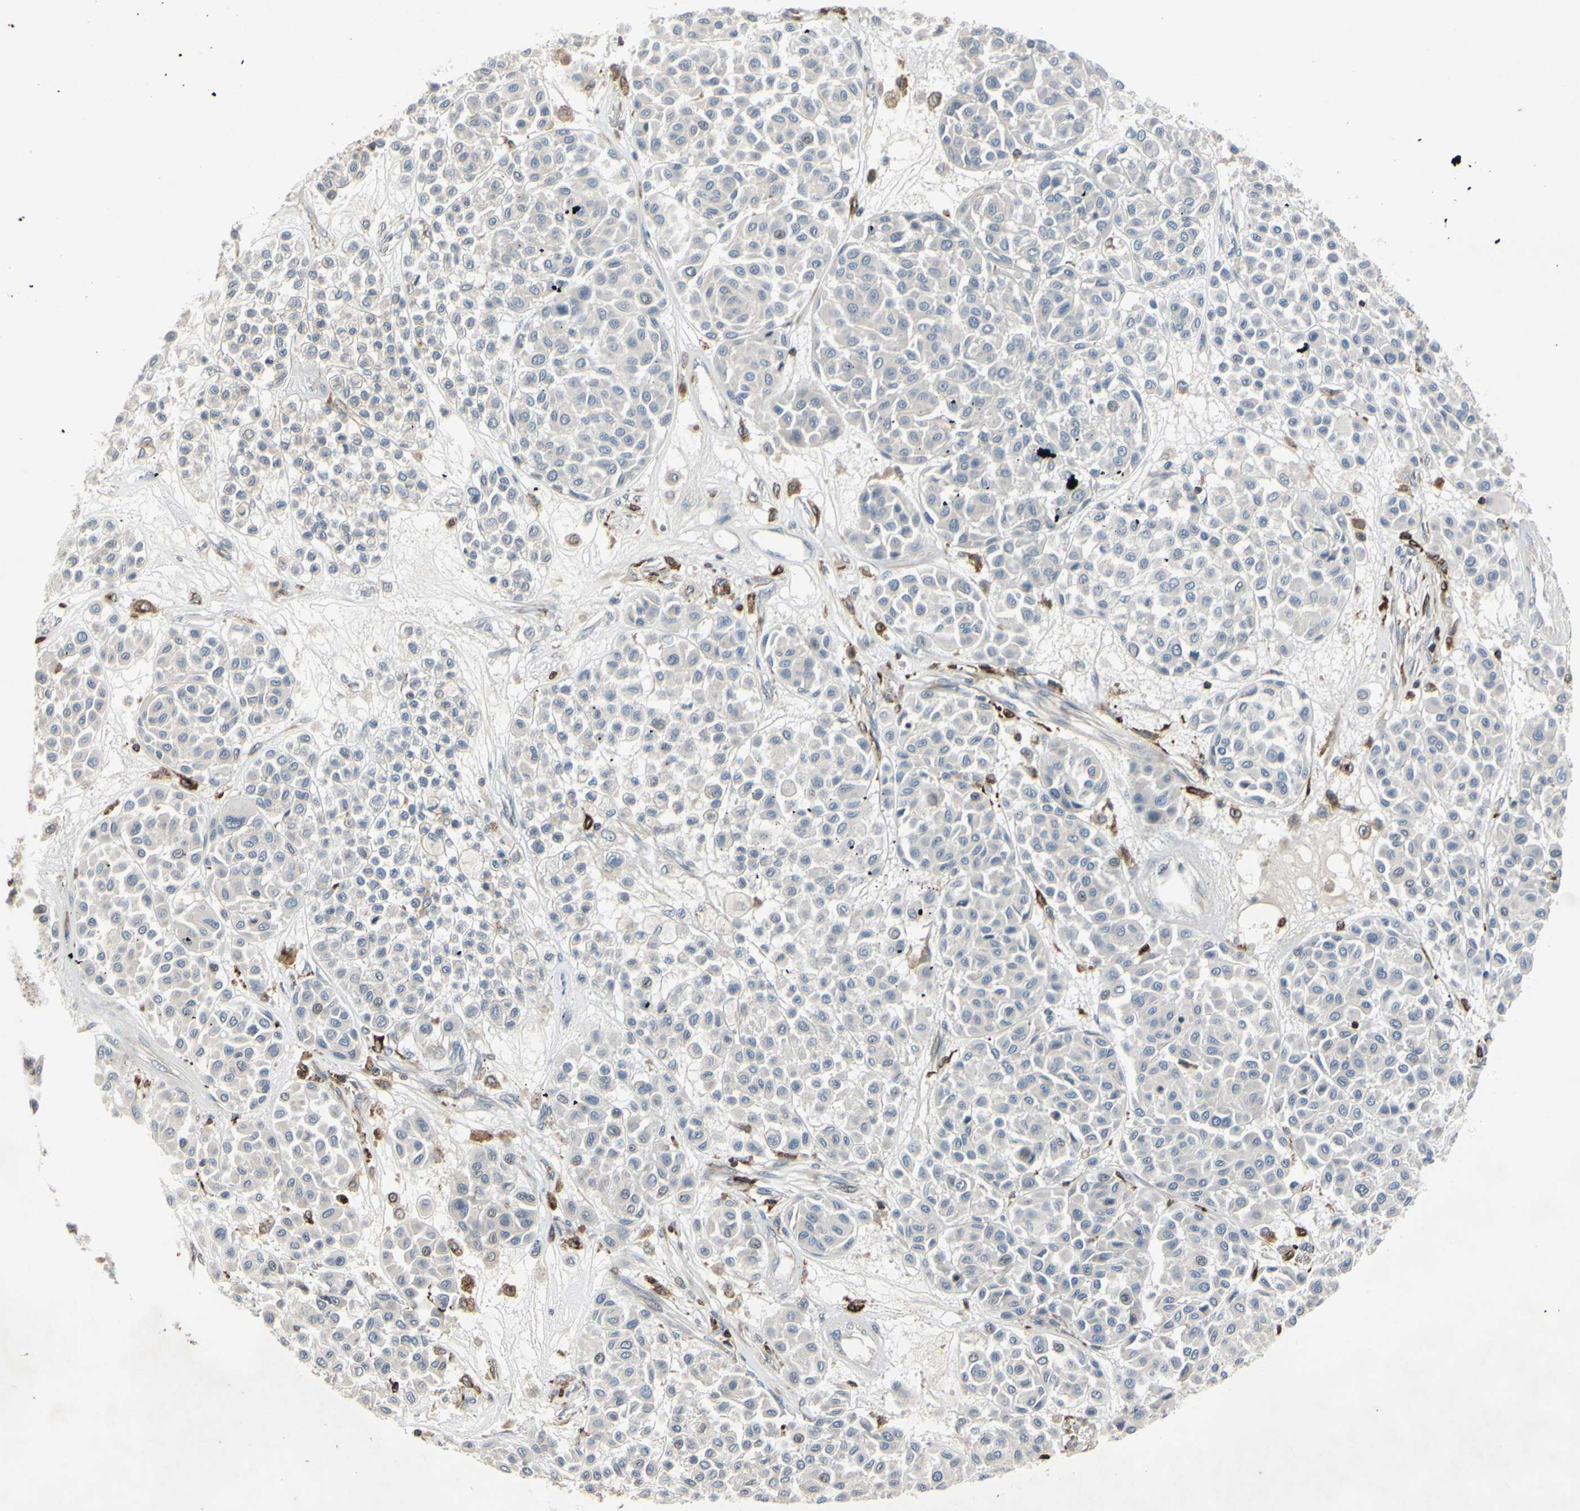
{"staining": {"intensity": "negative", "quantity": "none", "location": "none"}, "tissue": "melanoma", "cell_type": "Tumor cells", "image_type": "cancer", "snomed": [{"axis": "morphology", "description": "Malignant melanoma, Metastatic site"}, {"axis": "topography", "description": "Soft tissue"}], "caption": "Human malignant melanoma (metastatic site) stained for a protein using IHC displays no expression in tumor cells.", "gene": "PLXNA2", "patient": {"sex": "male", "age": 41}}